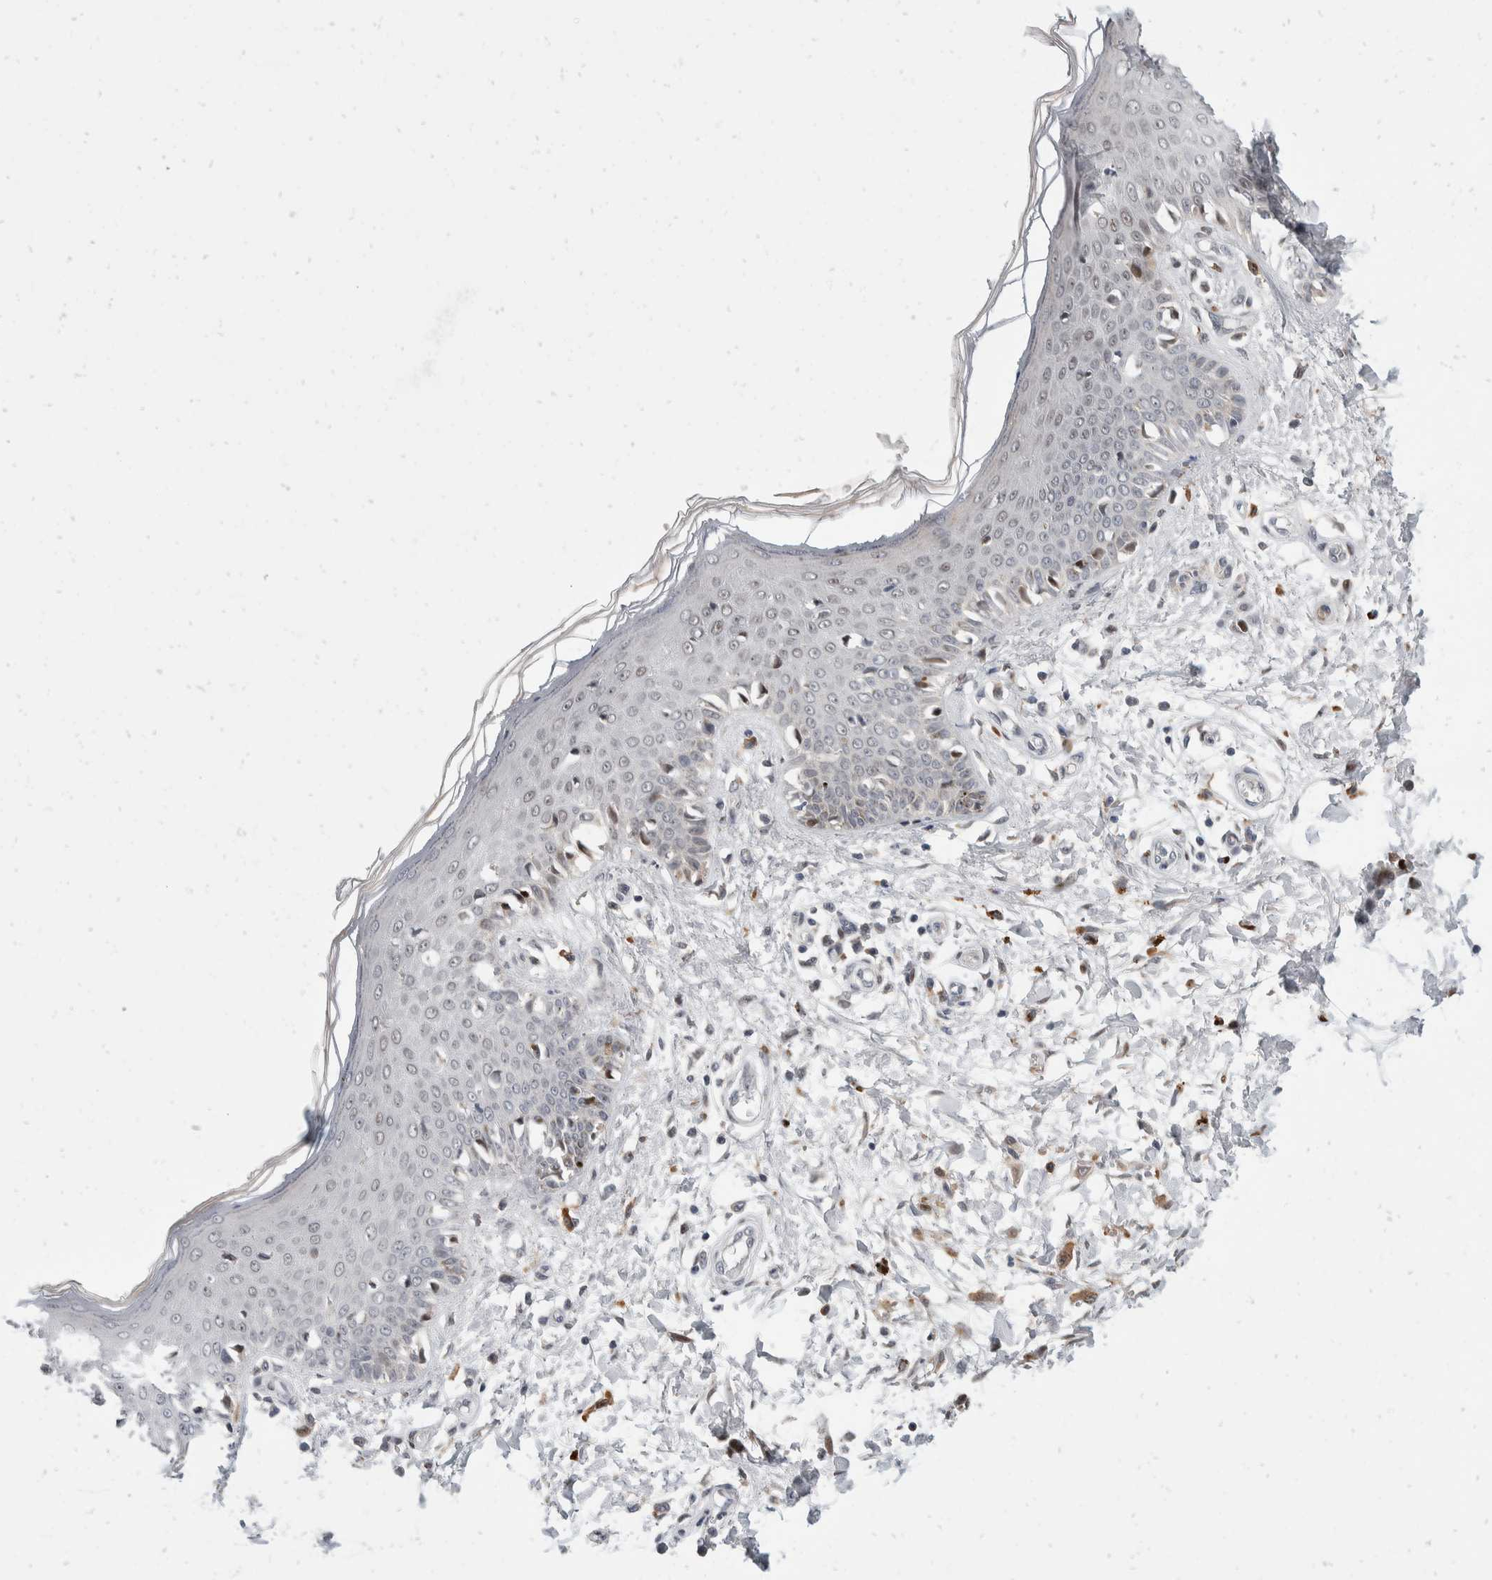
{"staining": {"intensity": "weak", "quantity": ">75%", "location": "cytoplasmic/membranous"}, "tissue": "skin", "cell_type": "Fibroblasts", "image_type": "normal", "snomed": [{"axis": "morphology", "description": "Normal tissue, NOS"}, {"axis": "morphology", "description": "Inflammation, NOS"}, {"axis": "topography", "description": "Skin"}], "caption": "IHC staining of unremarkable skin, which reveals low levels of weak cytoplasmic/membranous staining in about >75% of fibroblasts indicating weak cytoplasmic/membranous protein staining. The staining was performed using DAB (3,3'-diaminobenzidine) (brown) for protein detection and nuclei were counterstained in hematoxylin (blue).", "gene": "ZNF703", "patient": {"sex": "female", "age": 44}}